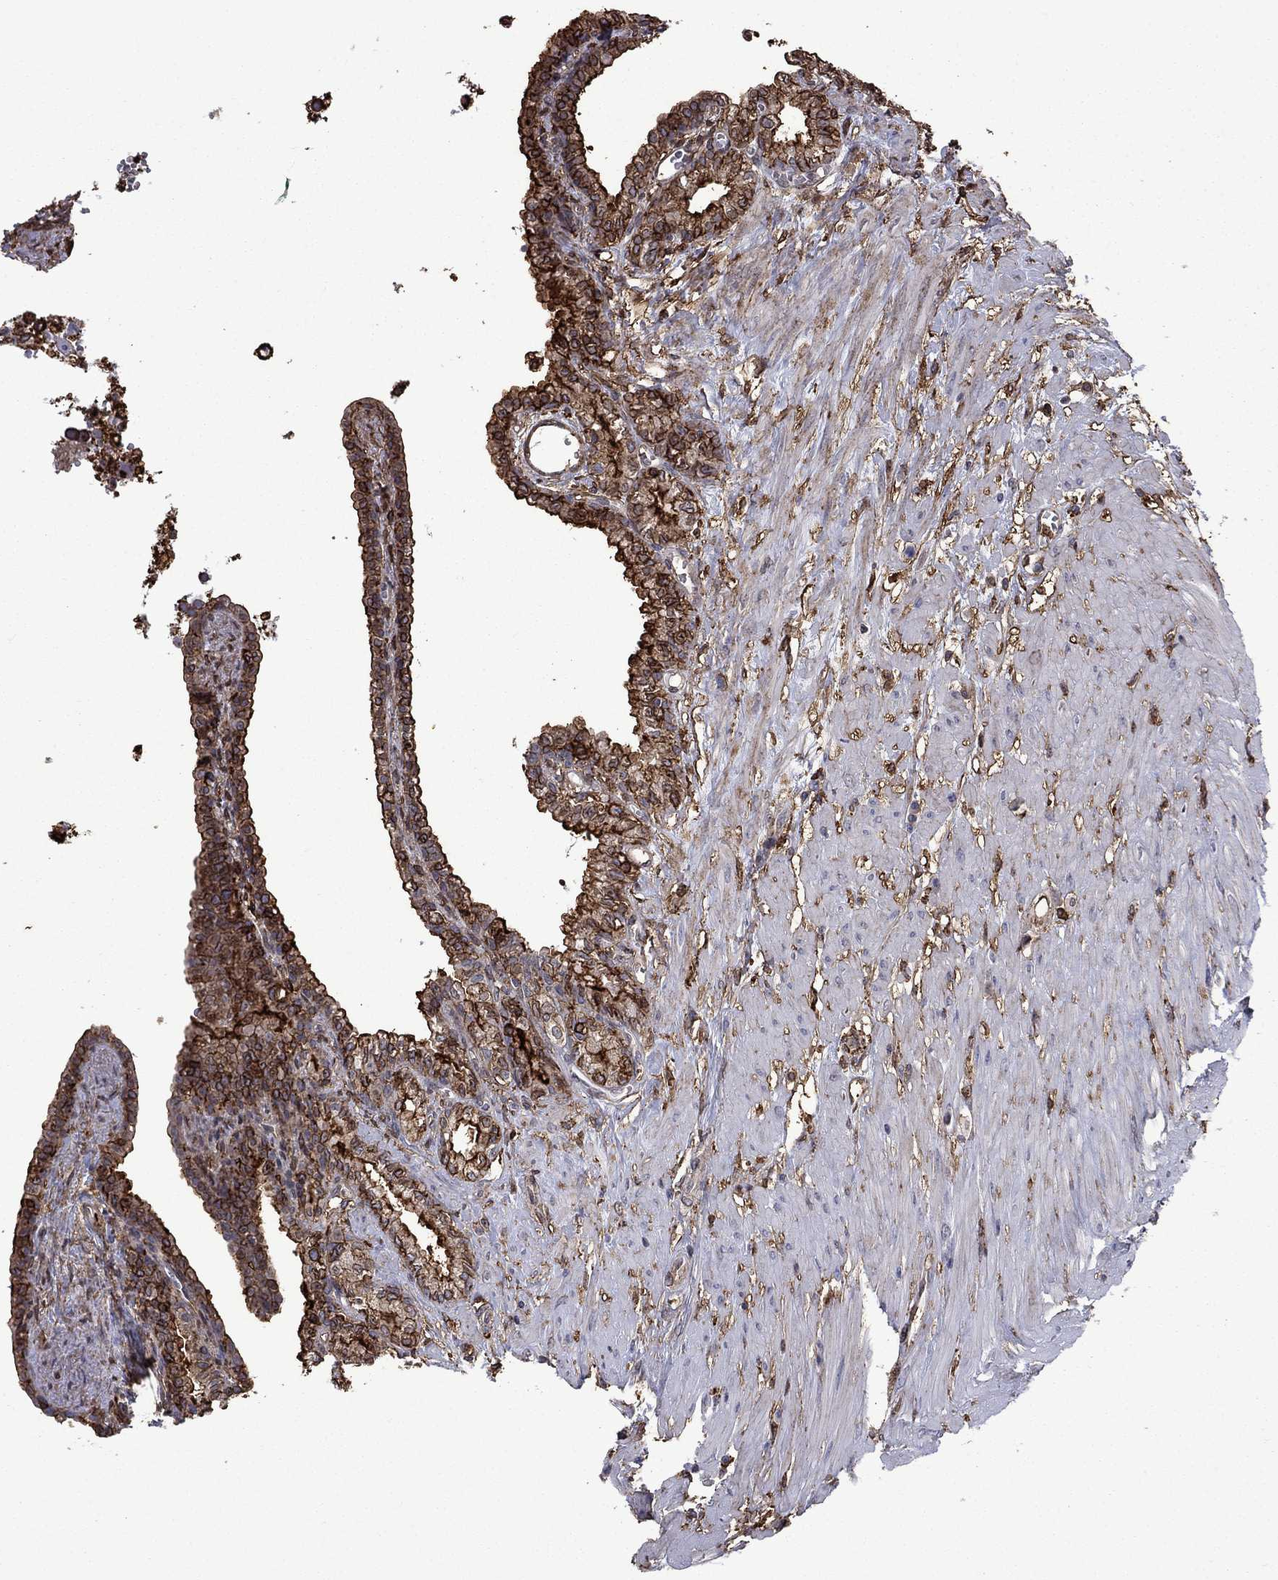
{"staining": {"intensity": "moderate", "quantity": "25%-75%", "location": "cytoplasmic/membranous"}, "tissue": "seminal vesicle", "cell_type": "Glandular cells", "image_type": "normal", "snomed": [{"axis": "morphology", "description": "Normal tissue, NOS"}, {"axis": "morphology", "description": "Urothelial carcinoma, NOS"}, {"axis": "topography", "description": "Urinary bladder"}, {"axis": "topography", "description": "Seminal veicle"}], "caption": "Seminal vesicle stained with DAB (3,3'-diaminobenzidine) IHC reveals medium levels of moderate cytoplasmic/membranous expression in approximately 25%-75% of glandular cells.", "gene": "PLAU", "patient": {"sex": "male", "age": 76}}